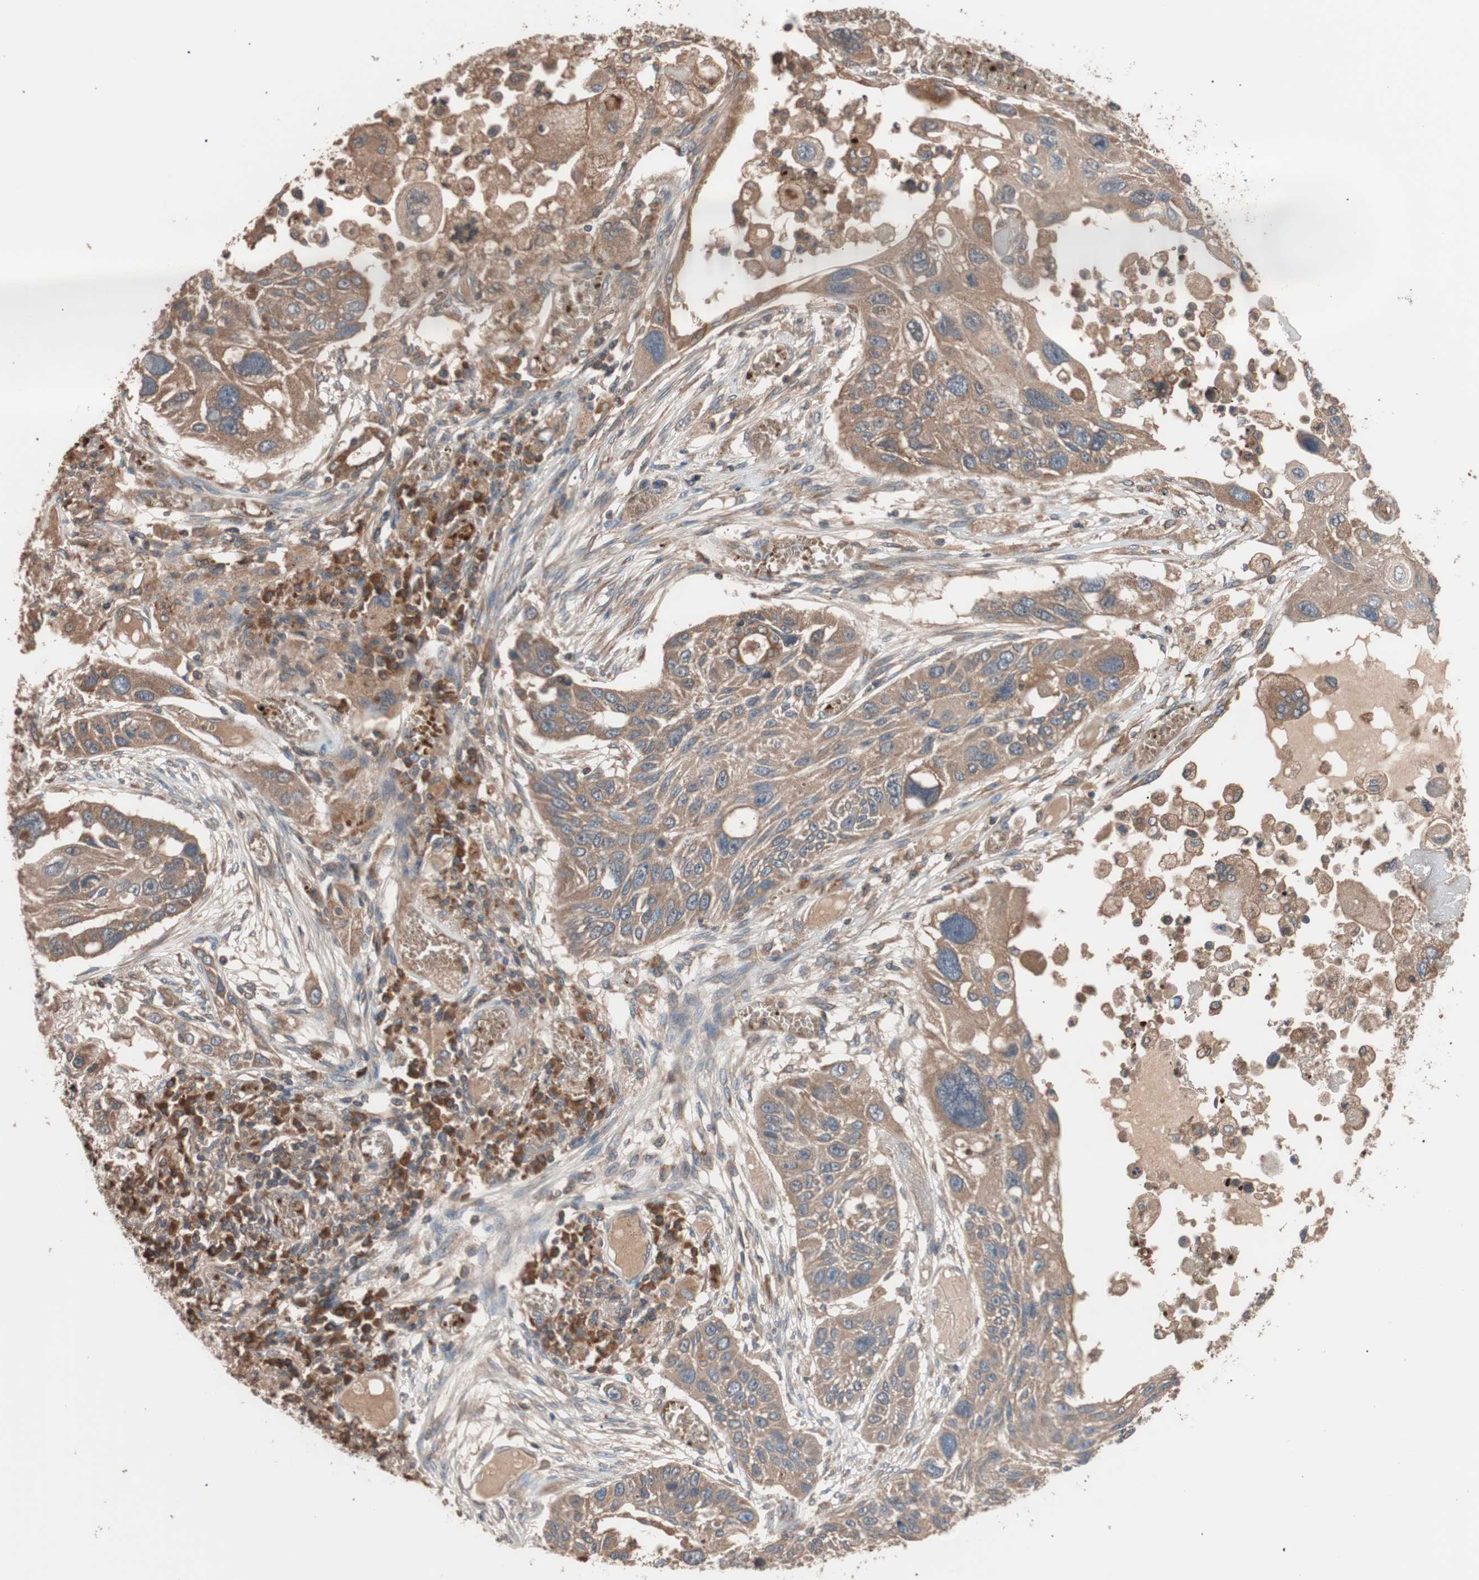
{"staining": {"intensity": "moderate", "quantity": ">75%", "location": "cytoplasmic/membranous"}, "tissue": "lung cancer", "cell_type": "Tumor cells", "image_type": "cancer", "snomed": [{"axis": "morphology", "description": "Squamous cell carcinoma, NOS"}, {"axis": "topography", "description": "Lung"}], "caption": "DAB (3,3'-diaminobenzidine) immunohistochemical staining of lung squamous cell carcinoma demonstrates moderate cytoplasmic/membranous protein staining in about >75% of tumor cells.", "gene": "GLYCTK", "patient": {"sex": "male", "age": 71}}